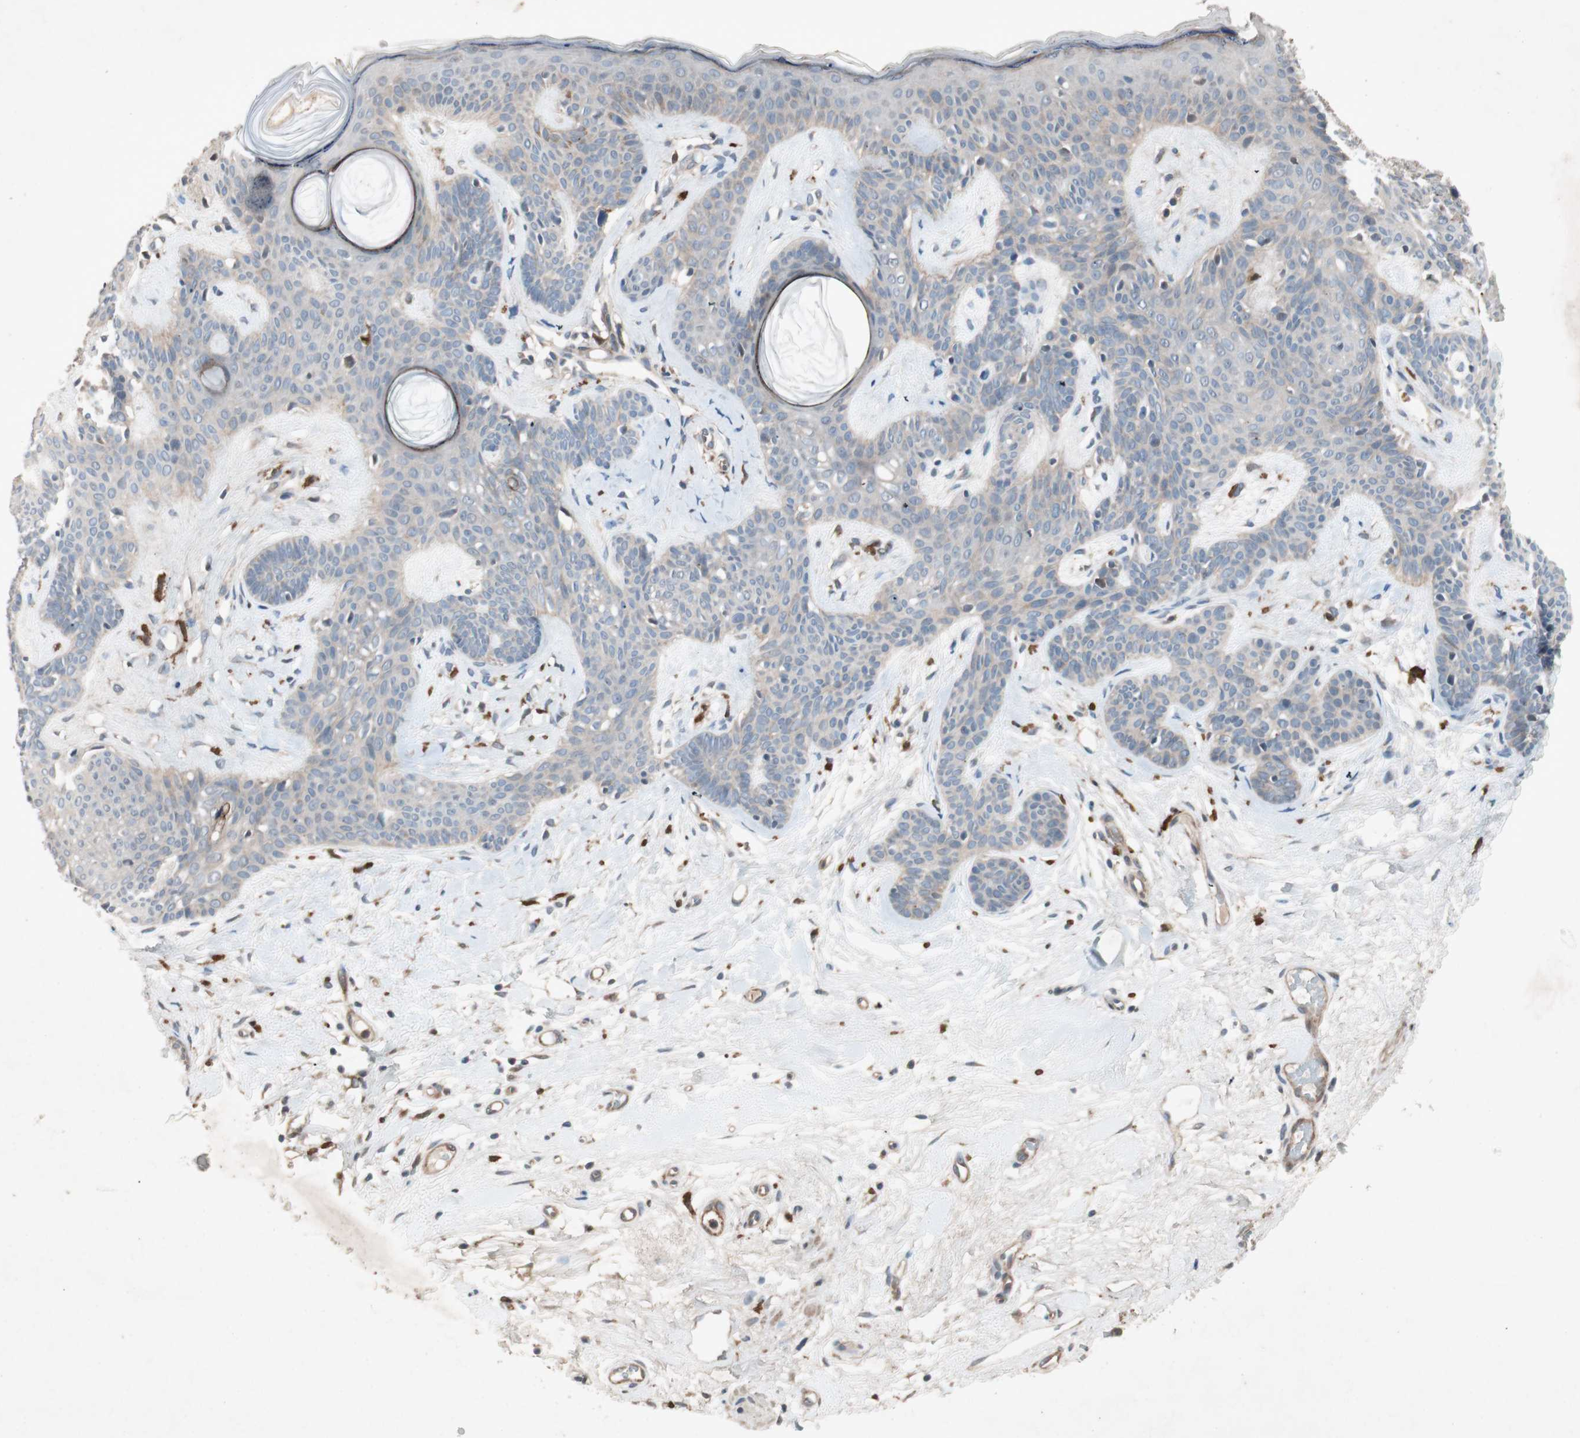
{"staining": {"intensity": "weak", "quantity": "<25%", "location": "cytoplasmic/membranous"}, "tissue": "skin cancer", "cell_type": "Tumor cells", "image_type": "cancer", "snomed": [{"axis": "morphology", "description": "Developmental malformation"}, {"axis": "morphology", "description": "Basal cell carcinoma"}, {"axis": "topography", "description": "Skin"}], "caption": "Tumor cells are negative for protein expression in human skin cancer (basal cell carcinoma).", "gene": "SDSL", "patient": {"sex": "female", "age": 62}}